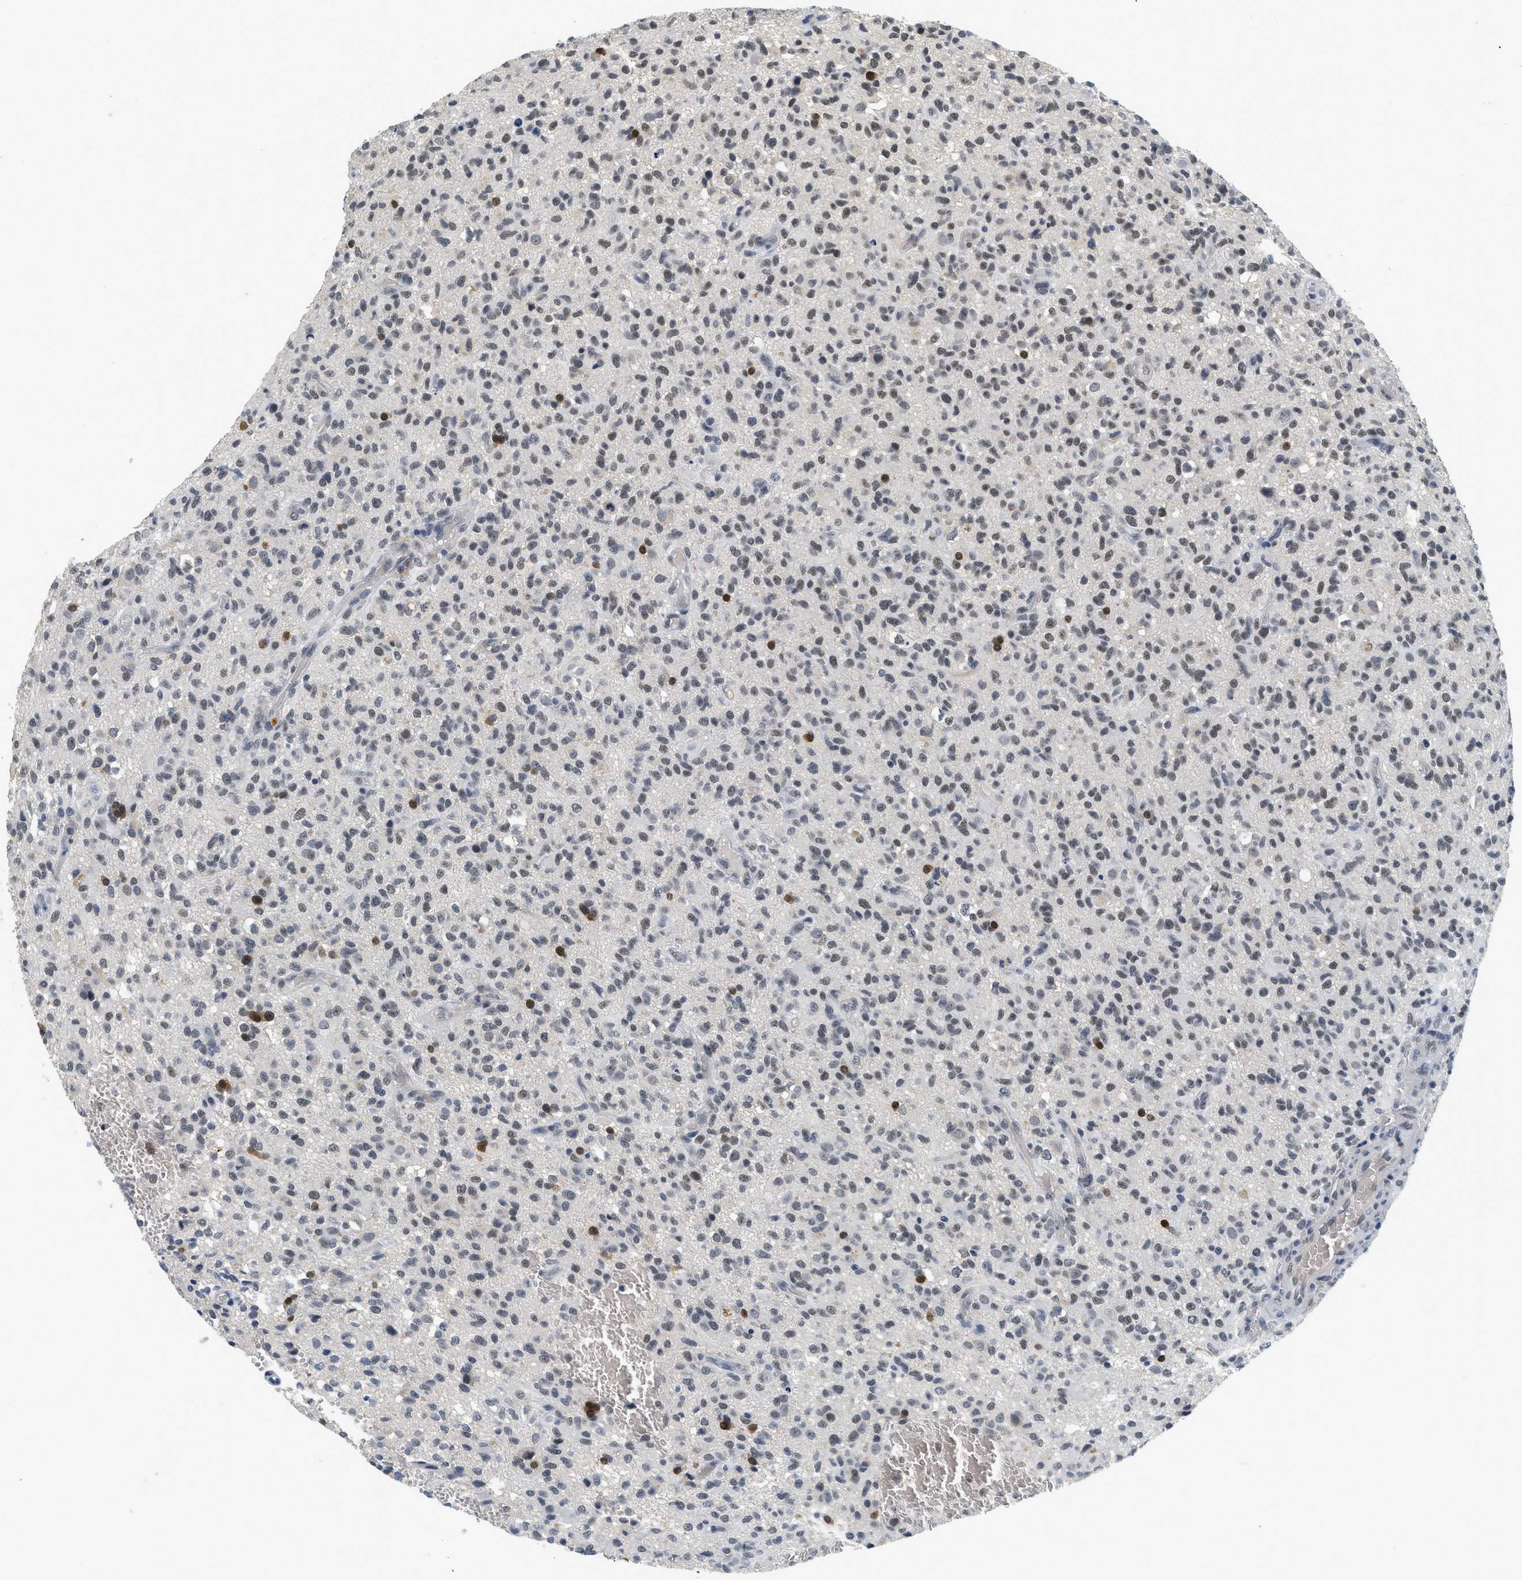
{"staining": {"intensity": "weak", "quantity": "25%-75%", "location": "nuclear"}, "tissue": "glioma", "cell_type": "Tumor cells", "image_type": "cancer", "snomed": [{"axis": "morphology", "description": "Glioma, malignant, High grade"}, {"axis": "topography", "description": "Brain"}], "caption": "IHC photomicrograph of neoplastic tissue: human high-grade glioma (malignant) stained using immunohistochemistry demonstrates low levels of weak protein expression localized specifically in the nuclear of tumor cells, appearing as a nuclear brown color.", "gene": "MZF1", "patient": {"sex": "male", "age": 71}}